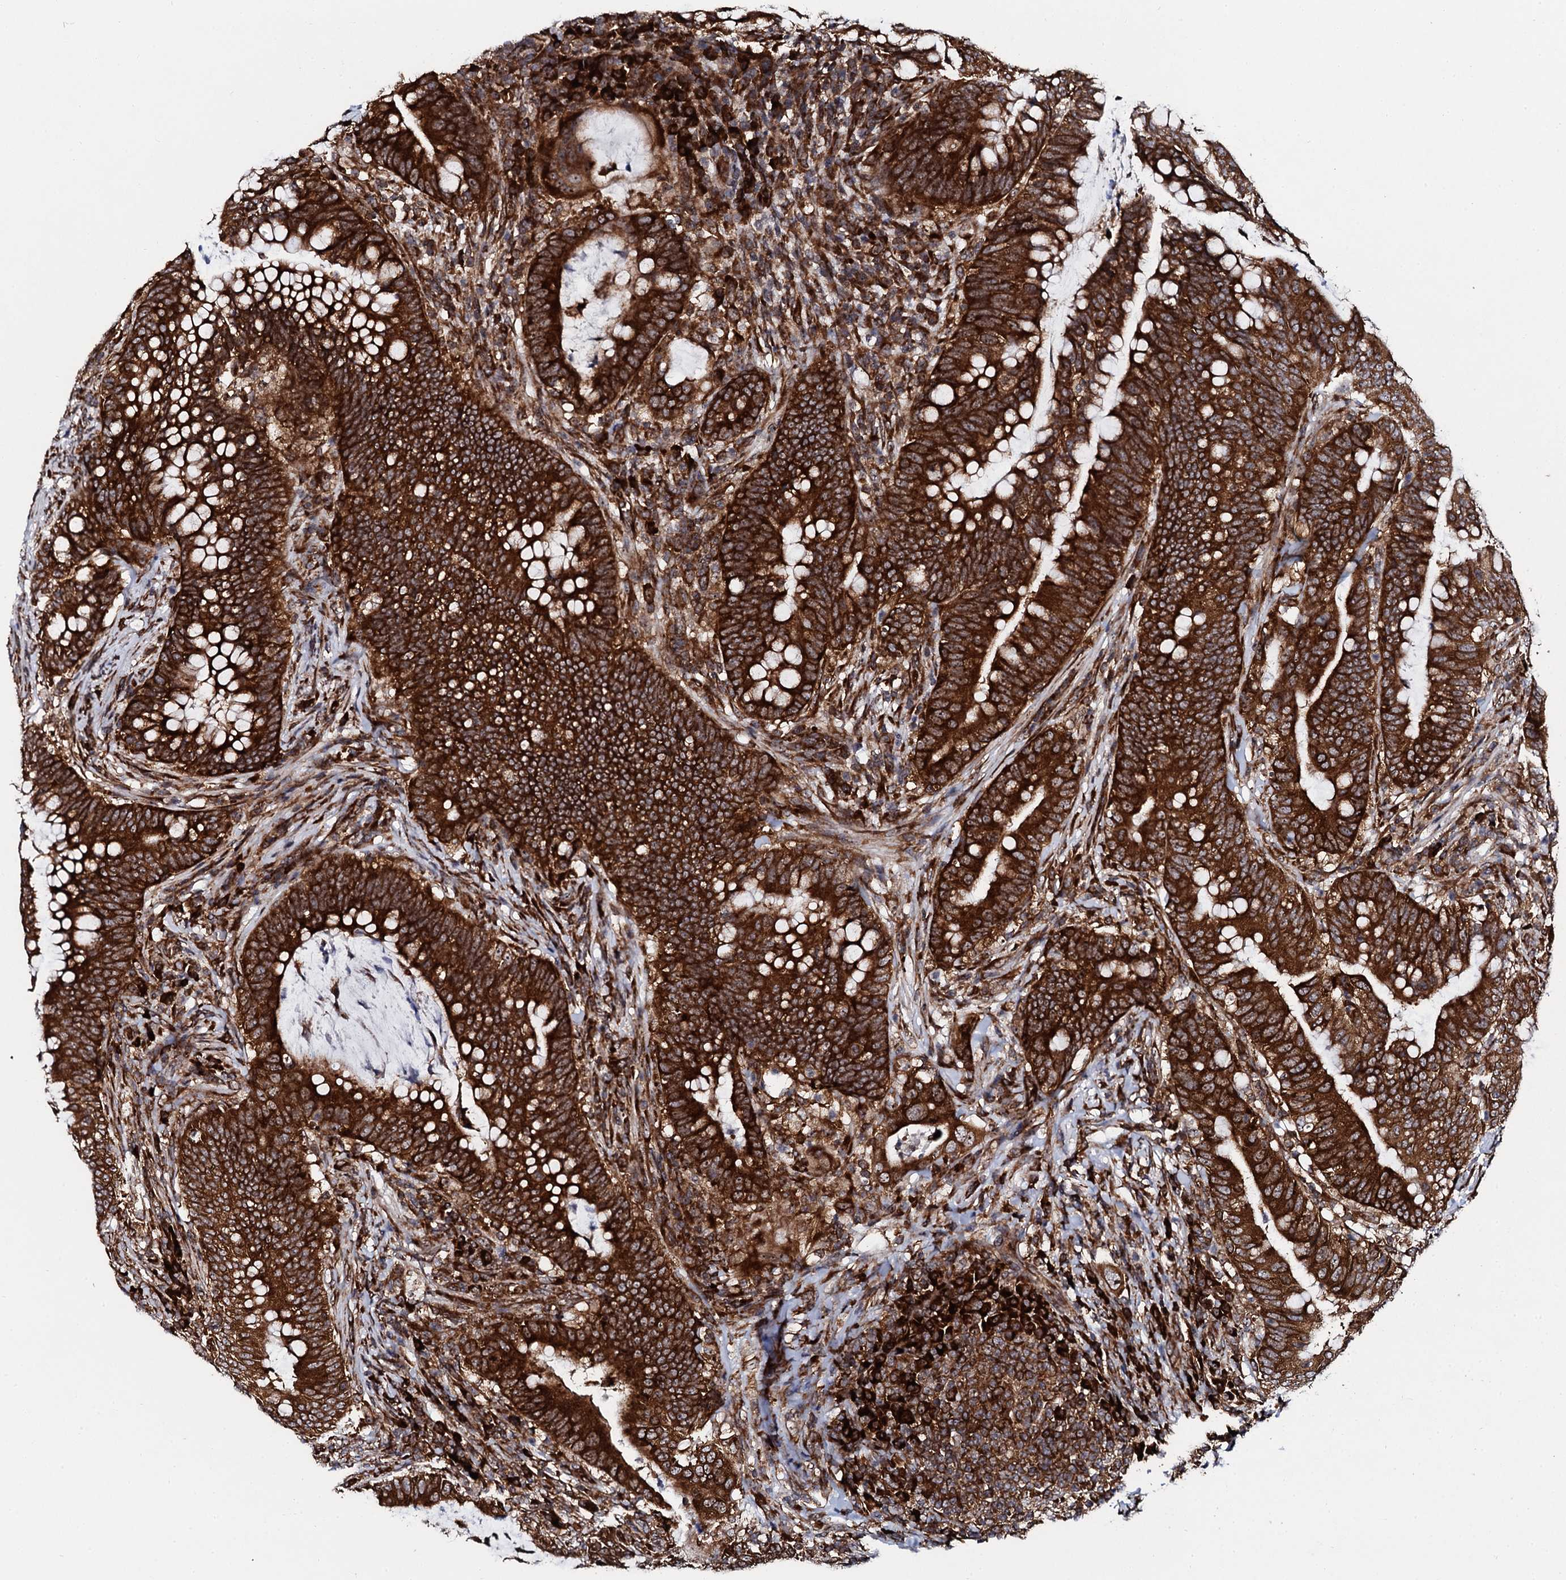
{"staining": {"intensity": "strong", "quantity": ">75%", "location": "cytoplasmic/membranous"}, "tissue": "colorectal cancer", "cell_type": "Tumor cells", "image_type": "cancer", "snomed": [{"axis": "morphology", "description": "Adenocarcinoma, NOS"}, {"axis": "topography", "description": "Colon"}], "caption": "Immunohistochemical staining of human colorectal adenocarcinoma exhibits high levels of strong cytoplasmic/membranous expression in approximately >75% of tumor cells. (DAB (3,3'-diaminobenzidine) IHC, brown staining for protein, blue staining for nuclei).", "gene": "SPTY2D1", "patient": {"sex": "female", "age": 66}}